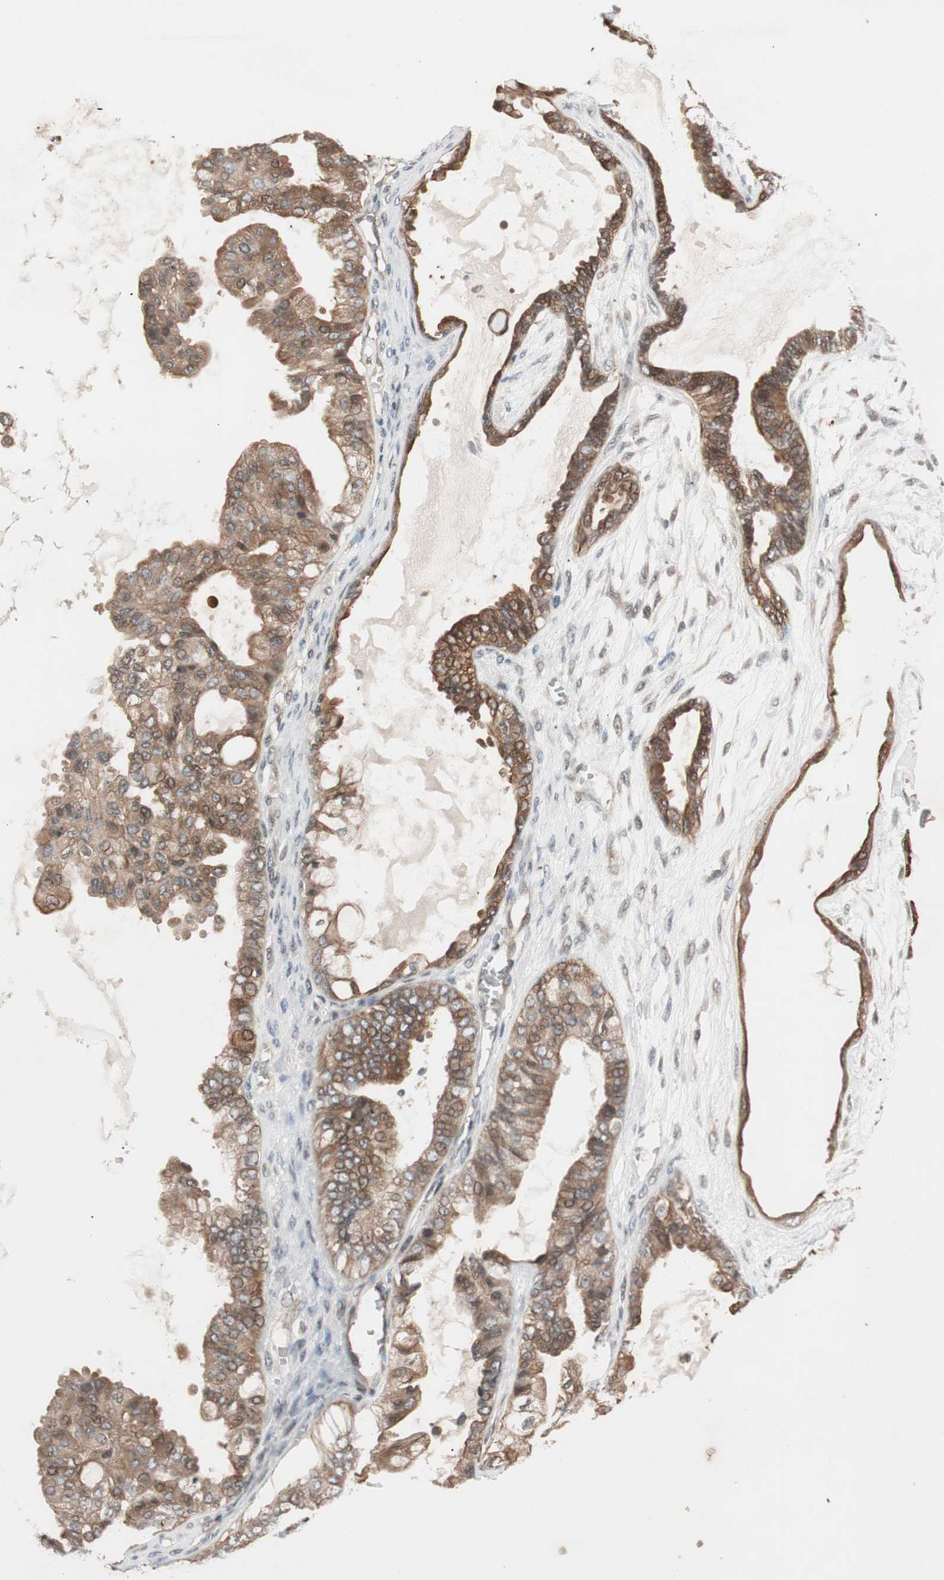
{"staining": {"intensity": "moderate", "quantity": ">75%", "location": "cytoplasmic/membranous"}, "tissue": "ovarian cancer", "cell_type": "Tumor cells", "image_type": "cancer", "snomed": [{"axis": "morphology", "description": "Carcinoma, NOS"}, {"axis": "morphology", "description": "Carcinoma, endometroid"}, {"axis": "topography", "description": "Ovary"}], "caption": "Human ovarian endometroid carcinoma stained with a brown dye displays moderate cytoplasmic/membranous positive positivity in approximately >75% of tumor cells.", "gene": "FBXO5", "patient": {"sex": "female", "age": 50}}